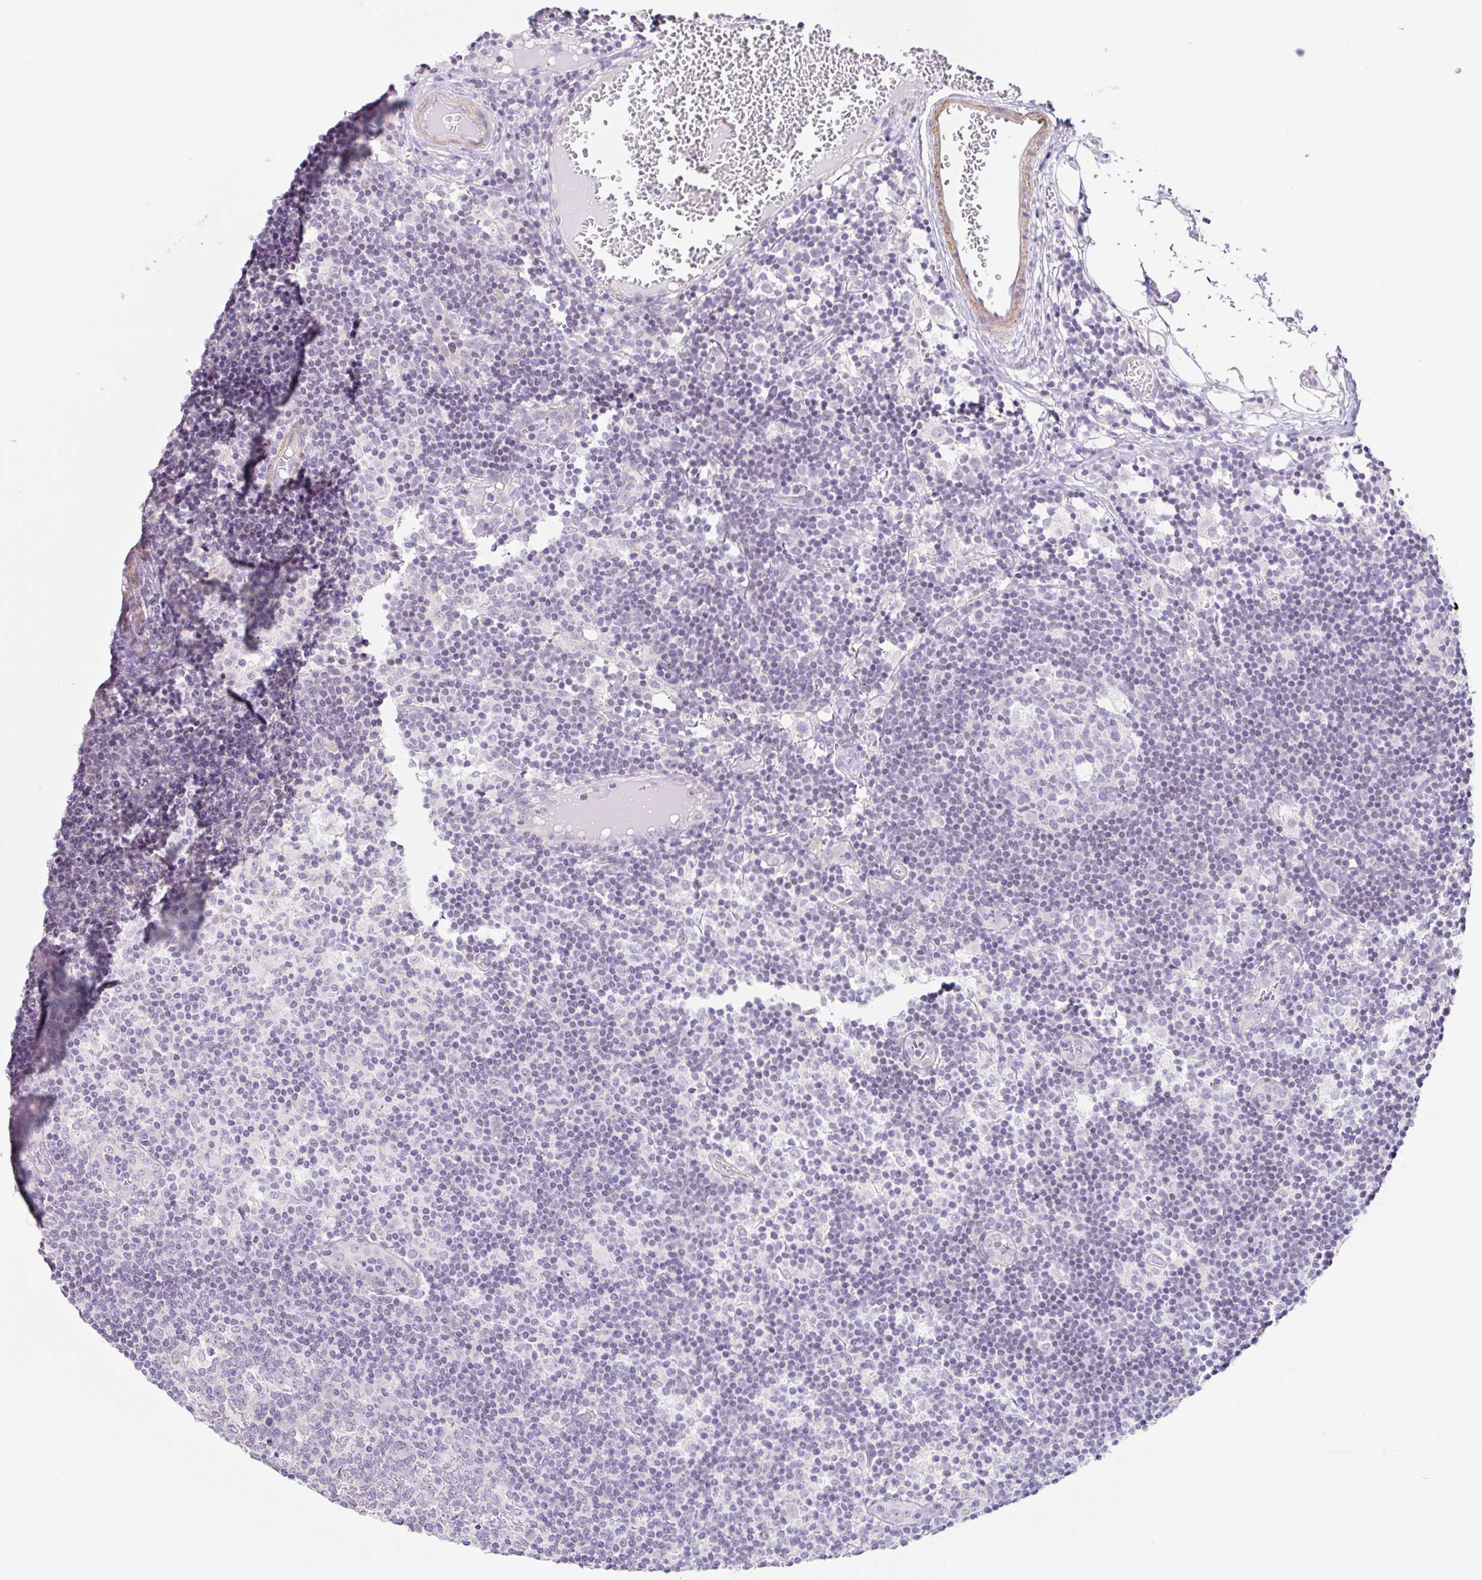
{"staining": {"intensity": "negative", "quantity": "none", "location": "none"}, "tissue": "lymph node", "cell_type": "Germinal center cells", "image_type": "normal", "snomed": [{"axis": "morphology", "description": "Normal tissue, NOS"}, {"axis": "topography", "description": "Lymph node"}], "caption": "This is an immunohistochemistry photomicrograph of unremarkable human lymph node. There is no positivity in germinal center cells.", "gene": "DCAF17", "patient": {"sex": "female", "age": 45}}